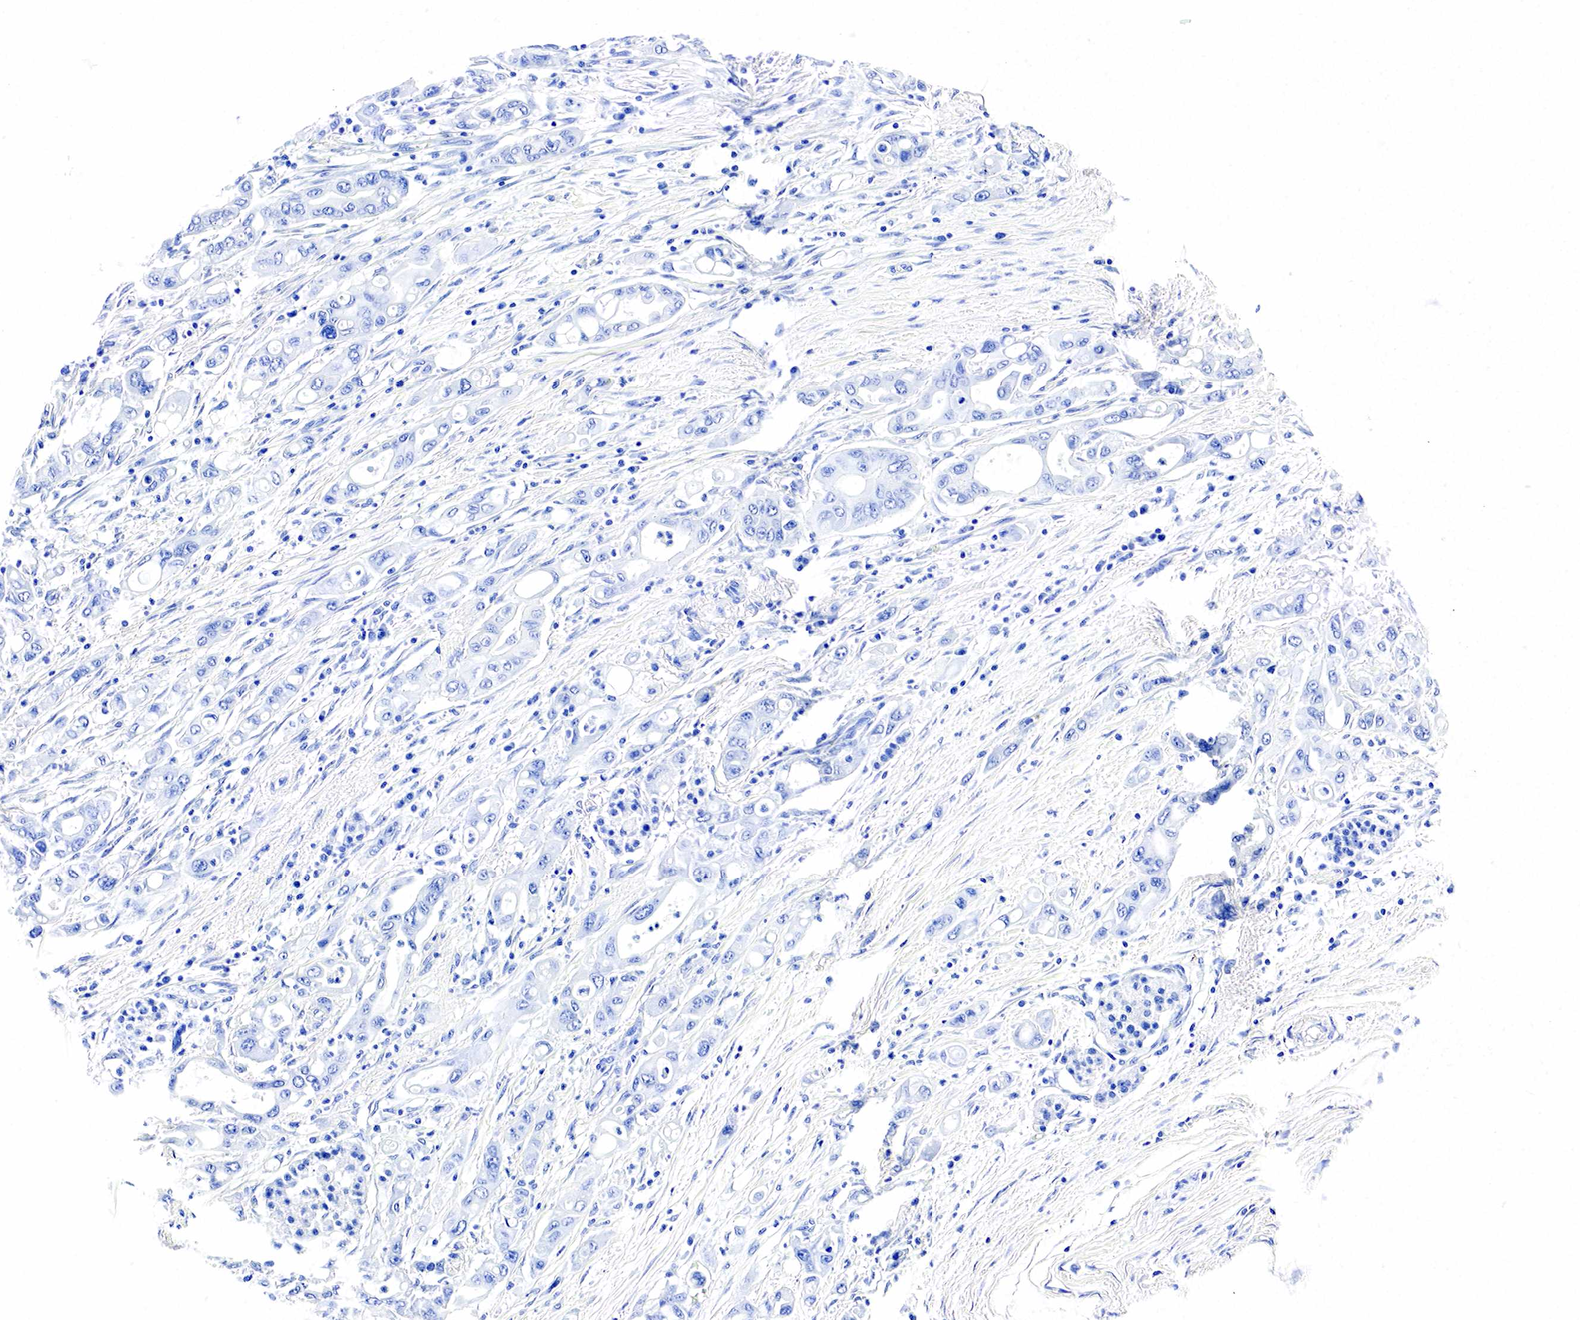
{"staining": {"intensity": "negative", "quantity": "none", "location": "none"}, "tissue": "pancreatic cancer", "cell_type": "Tumor cells", "image_type": "cancer", "snomed": [{"axis": "morphology", "description": "Adenocarcinoma, NOS"}, {"axis": "topography", "description": "Pancreas"}], "caption": "This is an IHC image of human adenocarcinoma (pancreatic). There is no positivity in tumor cells.", "gene": "ACP3", "patient": {"sex": "female", "age": 57}}